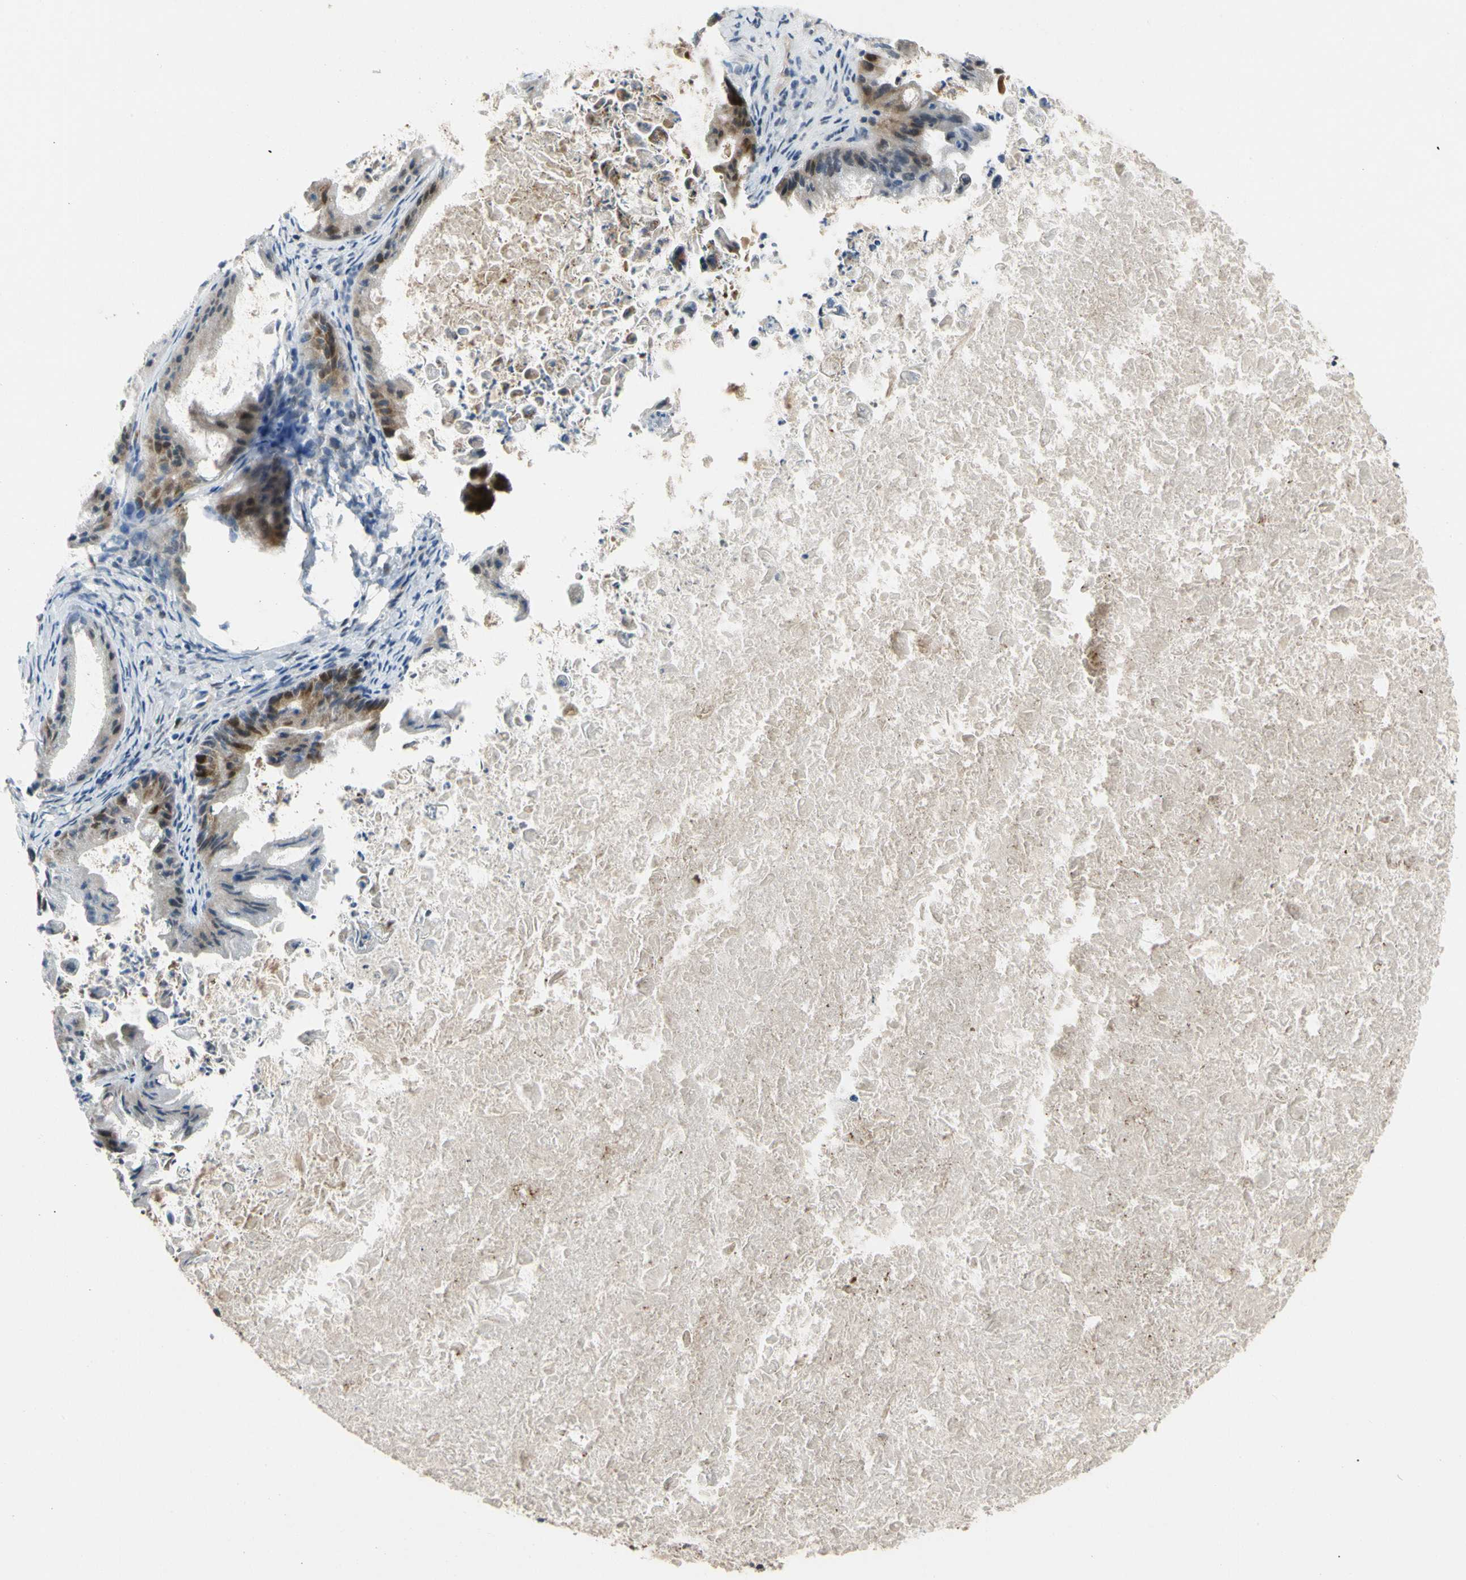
{"staining": {"intensity": "moderate", "quantity": "<25%", "location": "cytoplasmic/membranous,nuclear"}, "tissue": "ovarian cancer", "cell_type": "Tumor cells", "image_type": "cancer", "snomed": [{"axis": "morphology", "description": "Cystadenocarcinoma, mucinous, NOS"}, {"axis": "topography", "description": "Ovary"}], "caption": "IHC (DAB (3,3'-diaminobenzidine)) staining of human ovarian cancer (mucinous cystadenocarcinoma) displays moderate cytoplasmic/membranous and nuclear protein positivity in approximately <25% of tumor cells. (Stains: DAB (3,3'-diaminobenzidine) in brown, nuclei in blue, Microscopy: brightfield microscopy at high magnification).", "gene": "HMGCR", "patient": {"sex": "female", "age": 37}}